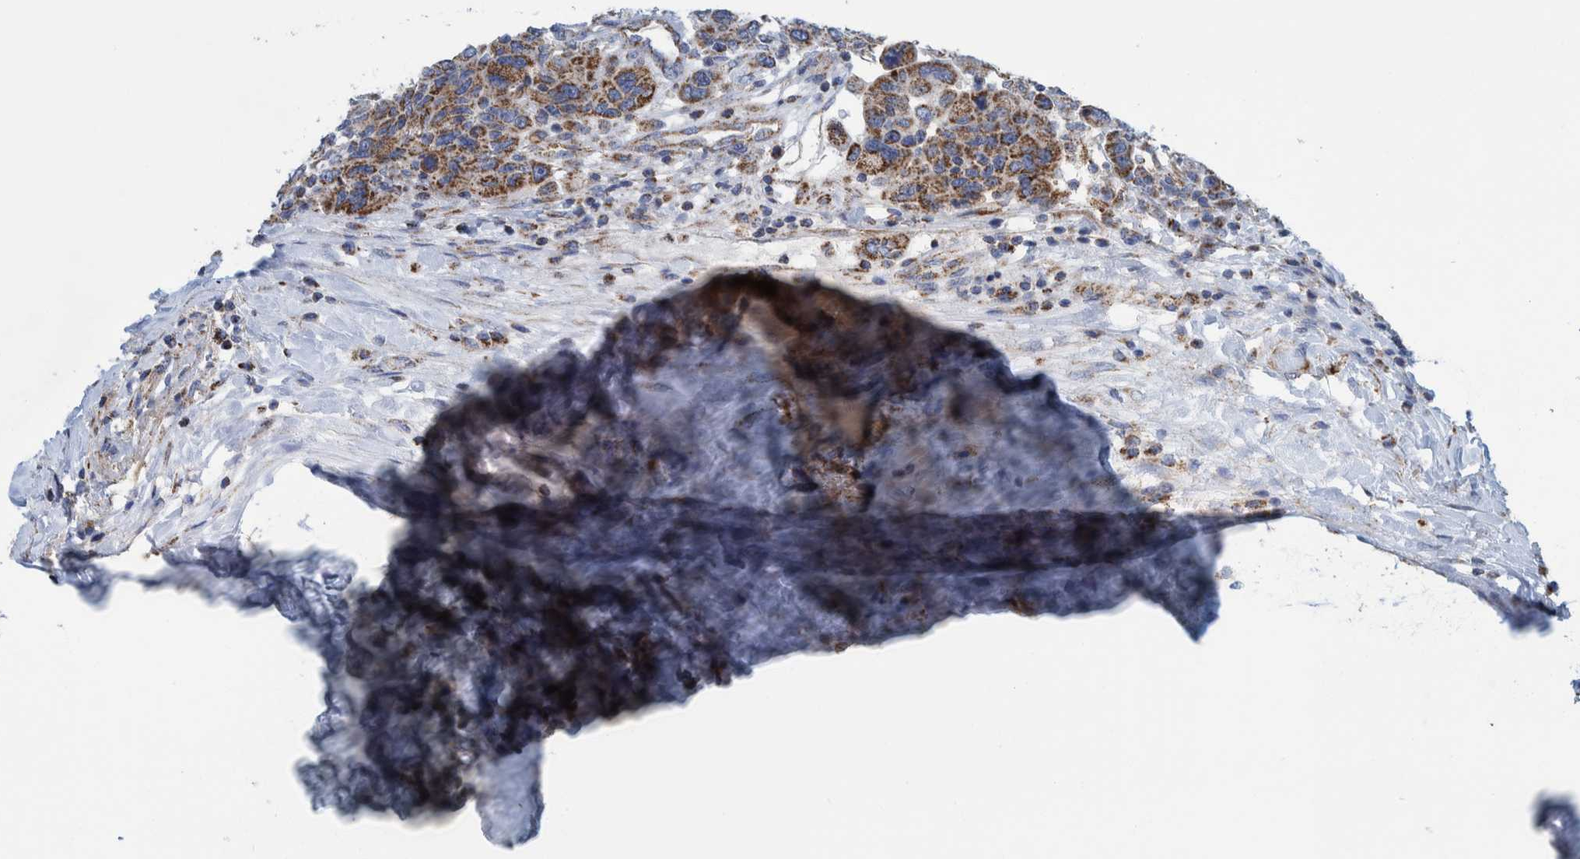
{"staining": {"intensity": "strong", "quantity": ">75%", "location": "cytoplasmic/membranous"}, "tissue": "breast cancer", "cell_type": "Tumor cells", "image_type": "cancer", "snomed": [{"axis": "morphology", "description": "Duct carcinoma"}, {"axis": "topography", "description": "Breast"}], "caption": "Breast cancer (intraductal carcinoma) tissue reveals strong cytoplasmic/membranous expression in about >75% of tumor cells", "gene": "MRPS7", "patient": {"sex": "female", "age": 37}}